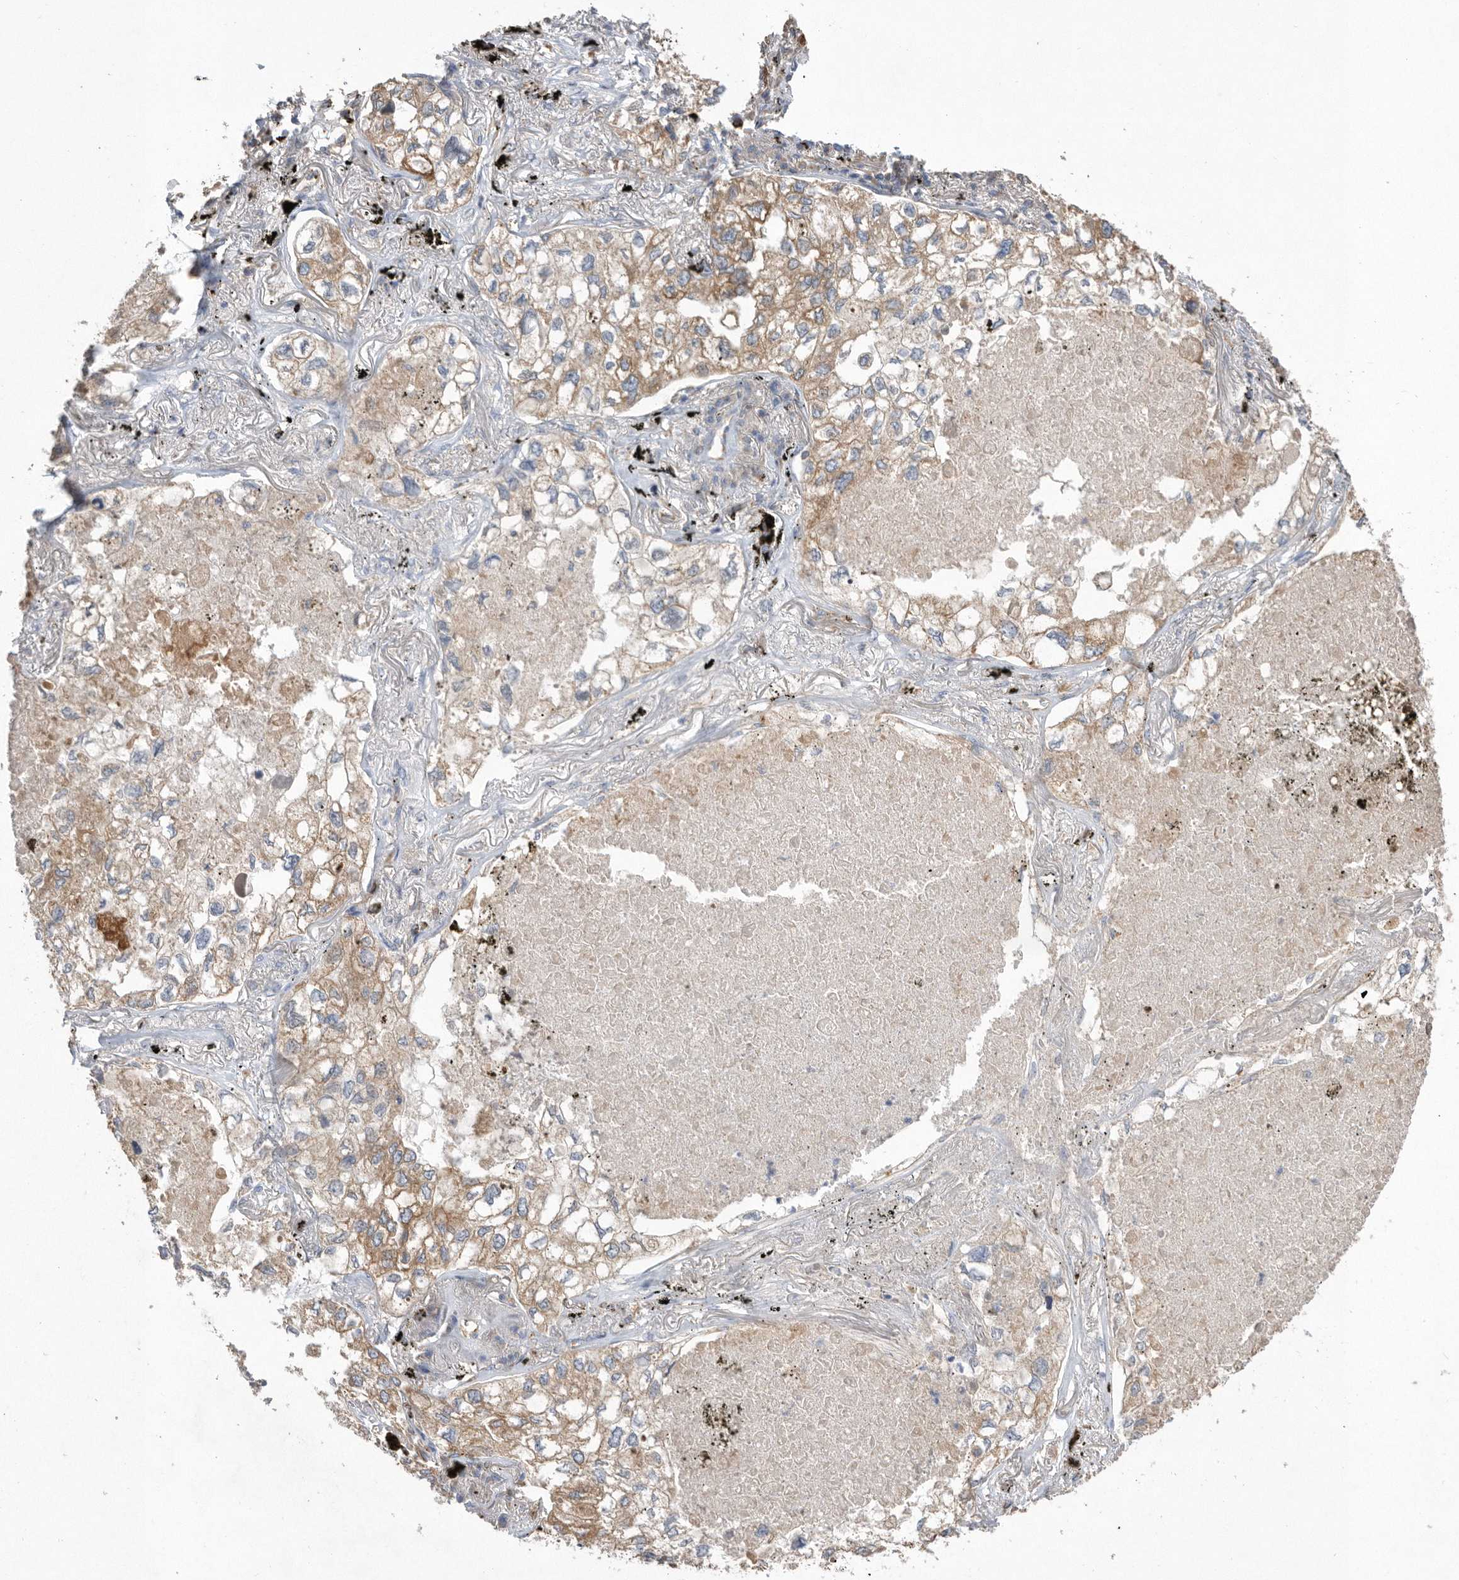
{"staining": {"intensity": "moderate", "quantity": ">75%", "location": "cytoplasmic/membranous"}, "tissue": "lung cancer", "cell_type": "Tumor cells", "image_type": "cancer", "snomed": [{"axis": "morphology", "description": "Adenocarcinoma, NOS"}, {"axis": "topography", "description": "Lung"}], "caption": "The immunohistochemical stain labels moderate cytoplasmic/membranous expression in tumor cells of lung adenocarcinoma tissue.", "gene": "PON2", "patient": {"sex": "male", "age": 65}}